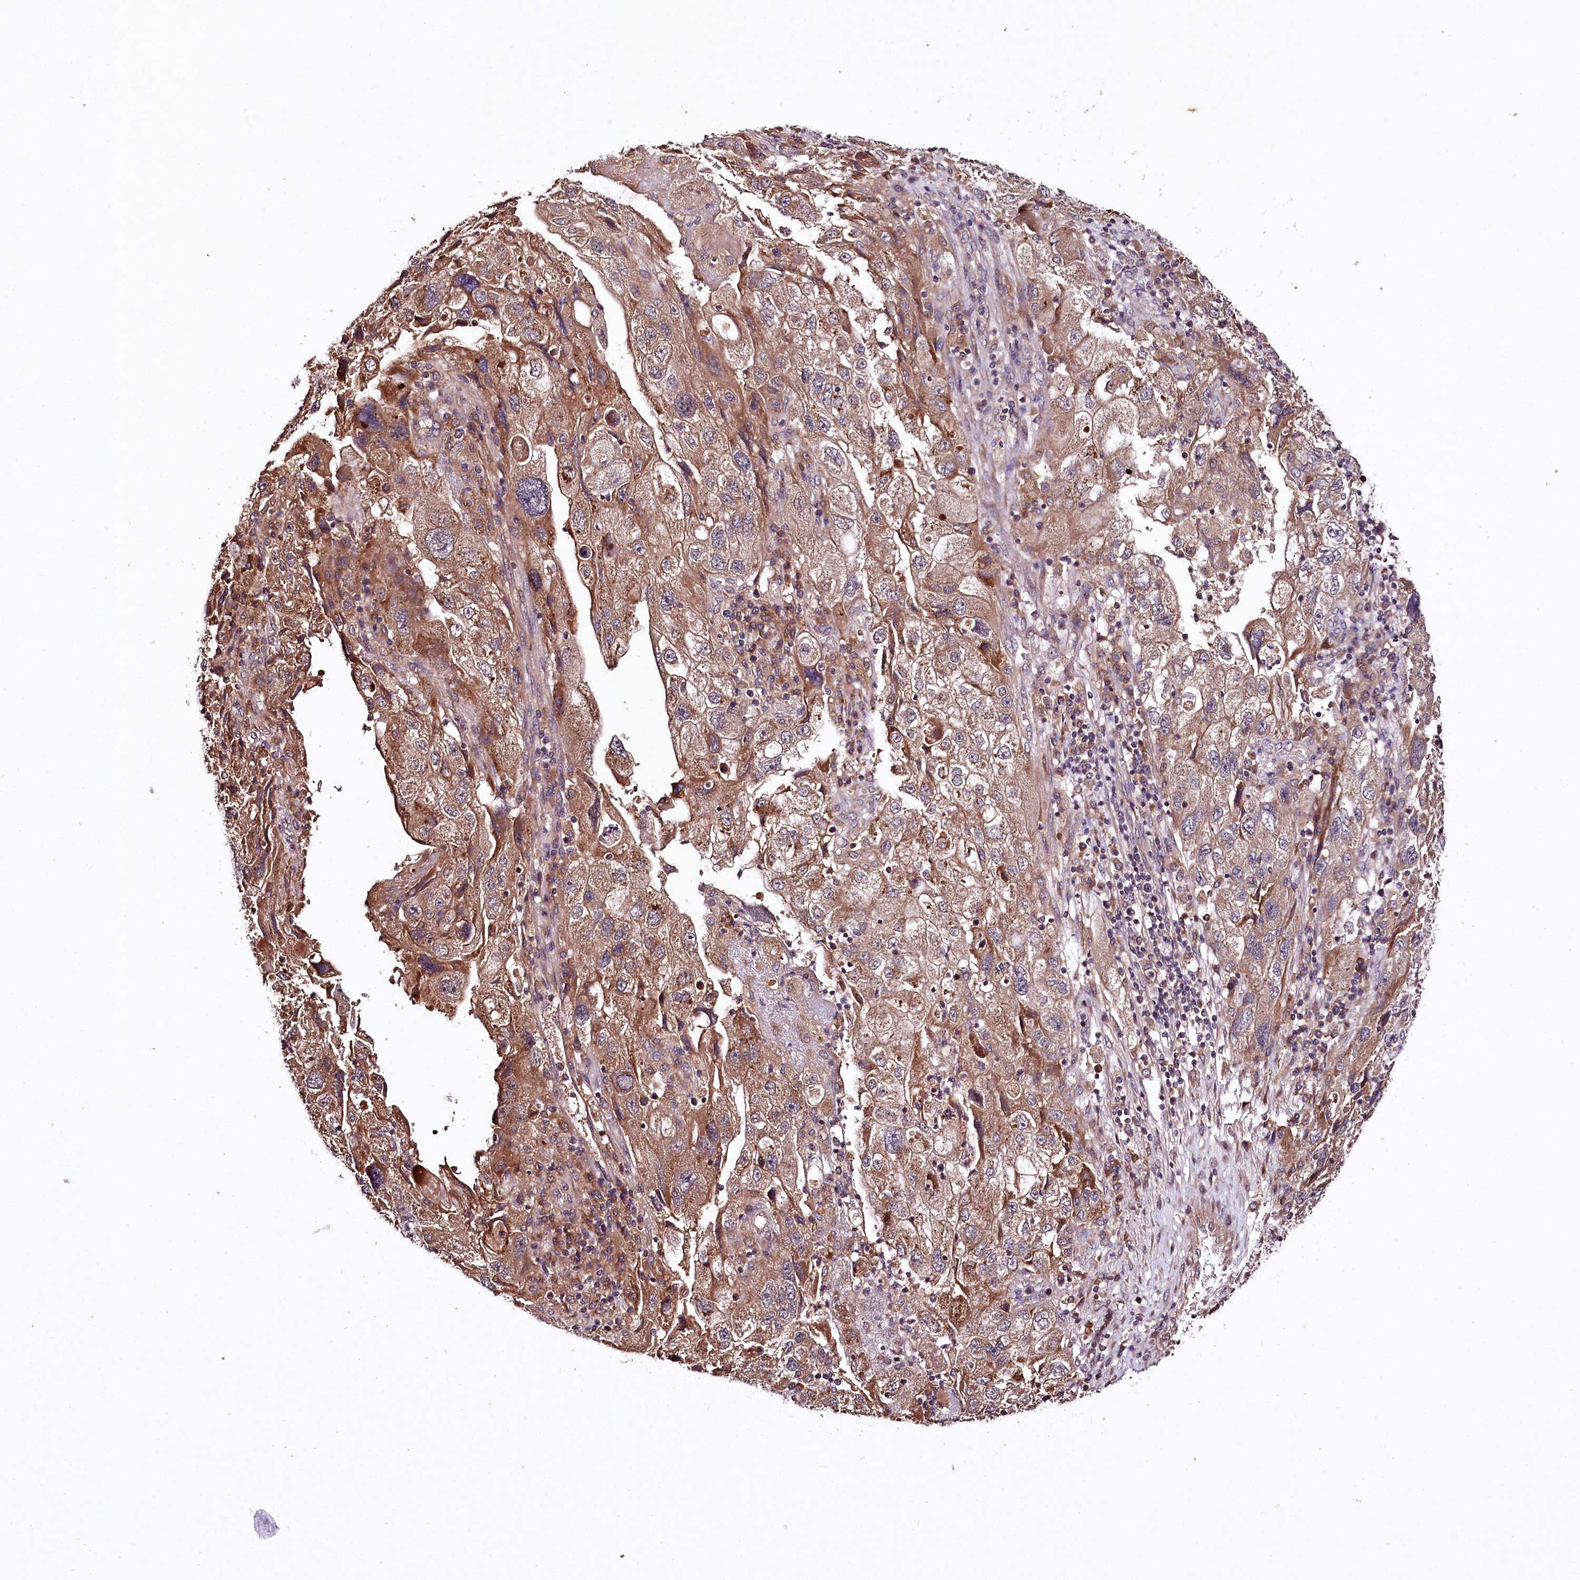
{"staining": {"intensity": "moderate", "quantity": ">75%", "location": "cytoplasmic/membranous"}, "tissue": "endometrial cancer", "cell_type": "Tumor cells", "image_type": "cancer", "snomed": [{"axis": "morphology", "description": "Adenocarcinoma, NOS"}, {"axis": "topography", "description": "Endometrium"}], "caption": "The photomicrograph shows a brown stain indicating the presence of a protein in the cytoplasmic/membranous of tumor cells in endometrial adenocarcinoma.", "gene": "TNPO3", "patient": {"sex": "female", "age": 49}}